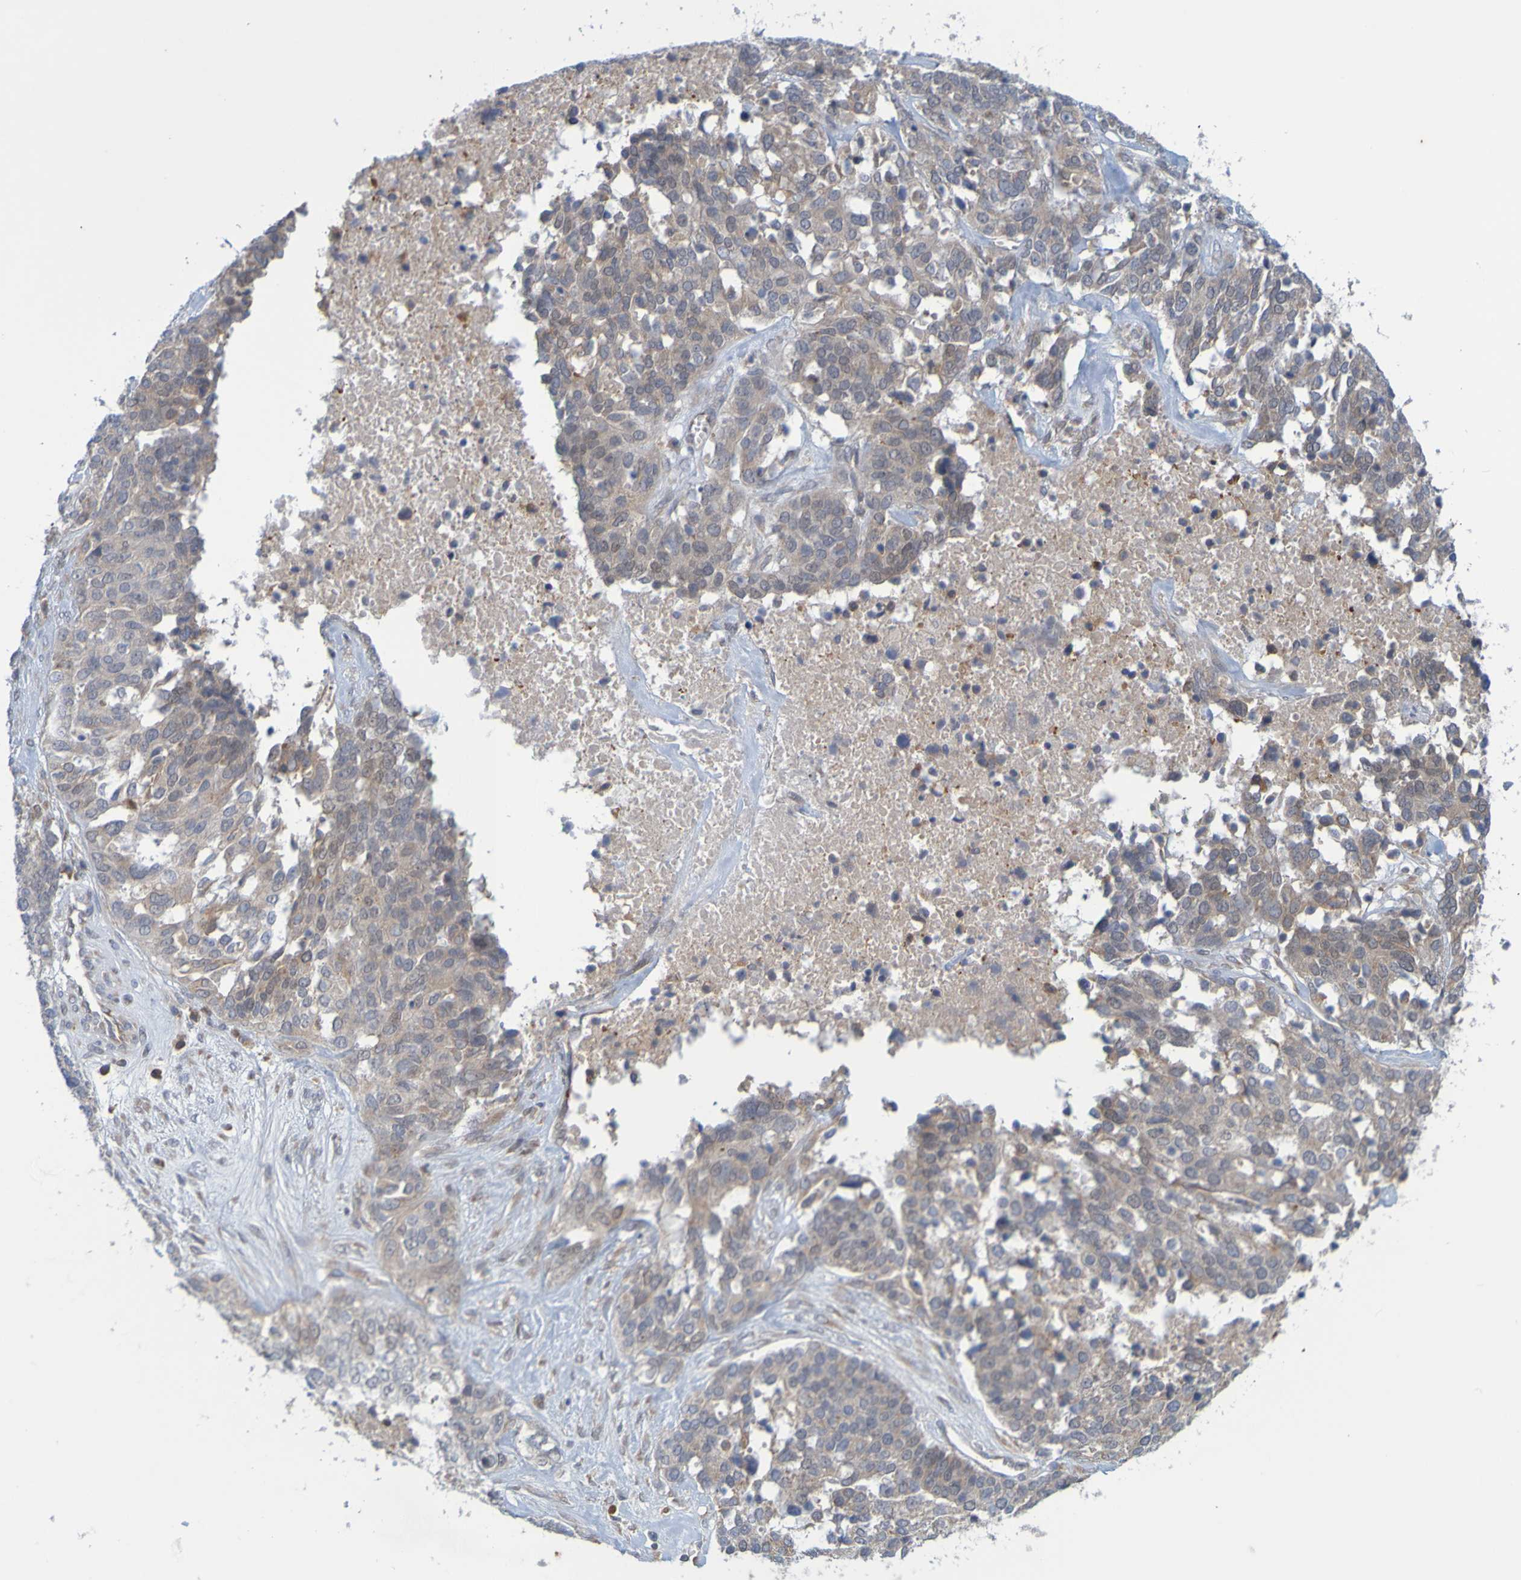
{"staining": {"intensity": "weak", "quantity": ">75%", "location": "cytoplasmic/membranous"}, "tissue": "ovarian cancer", "cell_type": "Tumor cells", "image_type": "cancer", "snomed": [{"axis": "morphology", "description": "Cystadenocarcinoma, serous, NOS"}, {"axis": "topography", "description": "Ovary"}], "caption": "A brown stain shows weak cytoplasmic/membranous staining of a protein in human ovarian cancer (serous cystadenocarcinoma) tumor cells. Using DAB (3,3'-diaminobenzidine) (brown) and hematoxylin (blue) stains, captured at high magnification using brightfield microscopy.", "gene": "MOGS", "patient": {"sex": "female", "age": 44}}